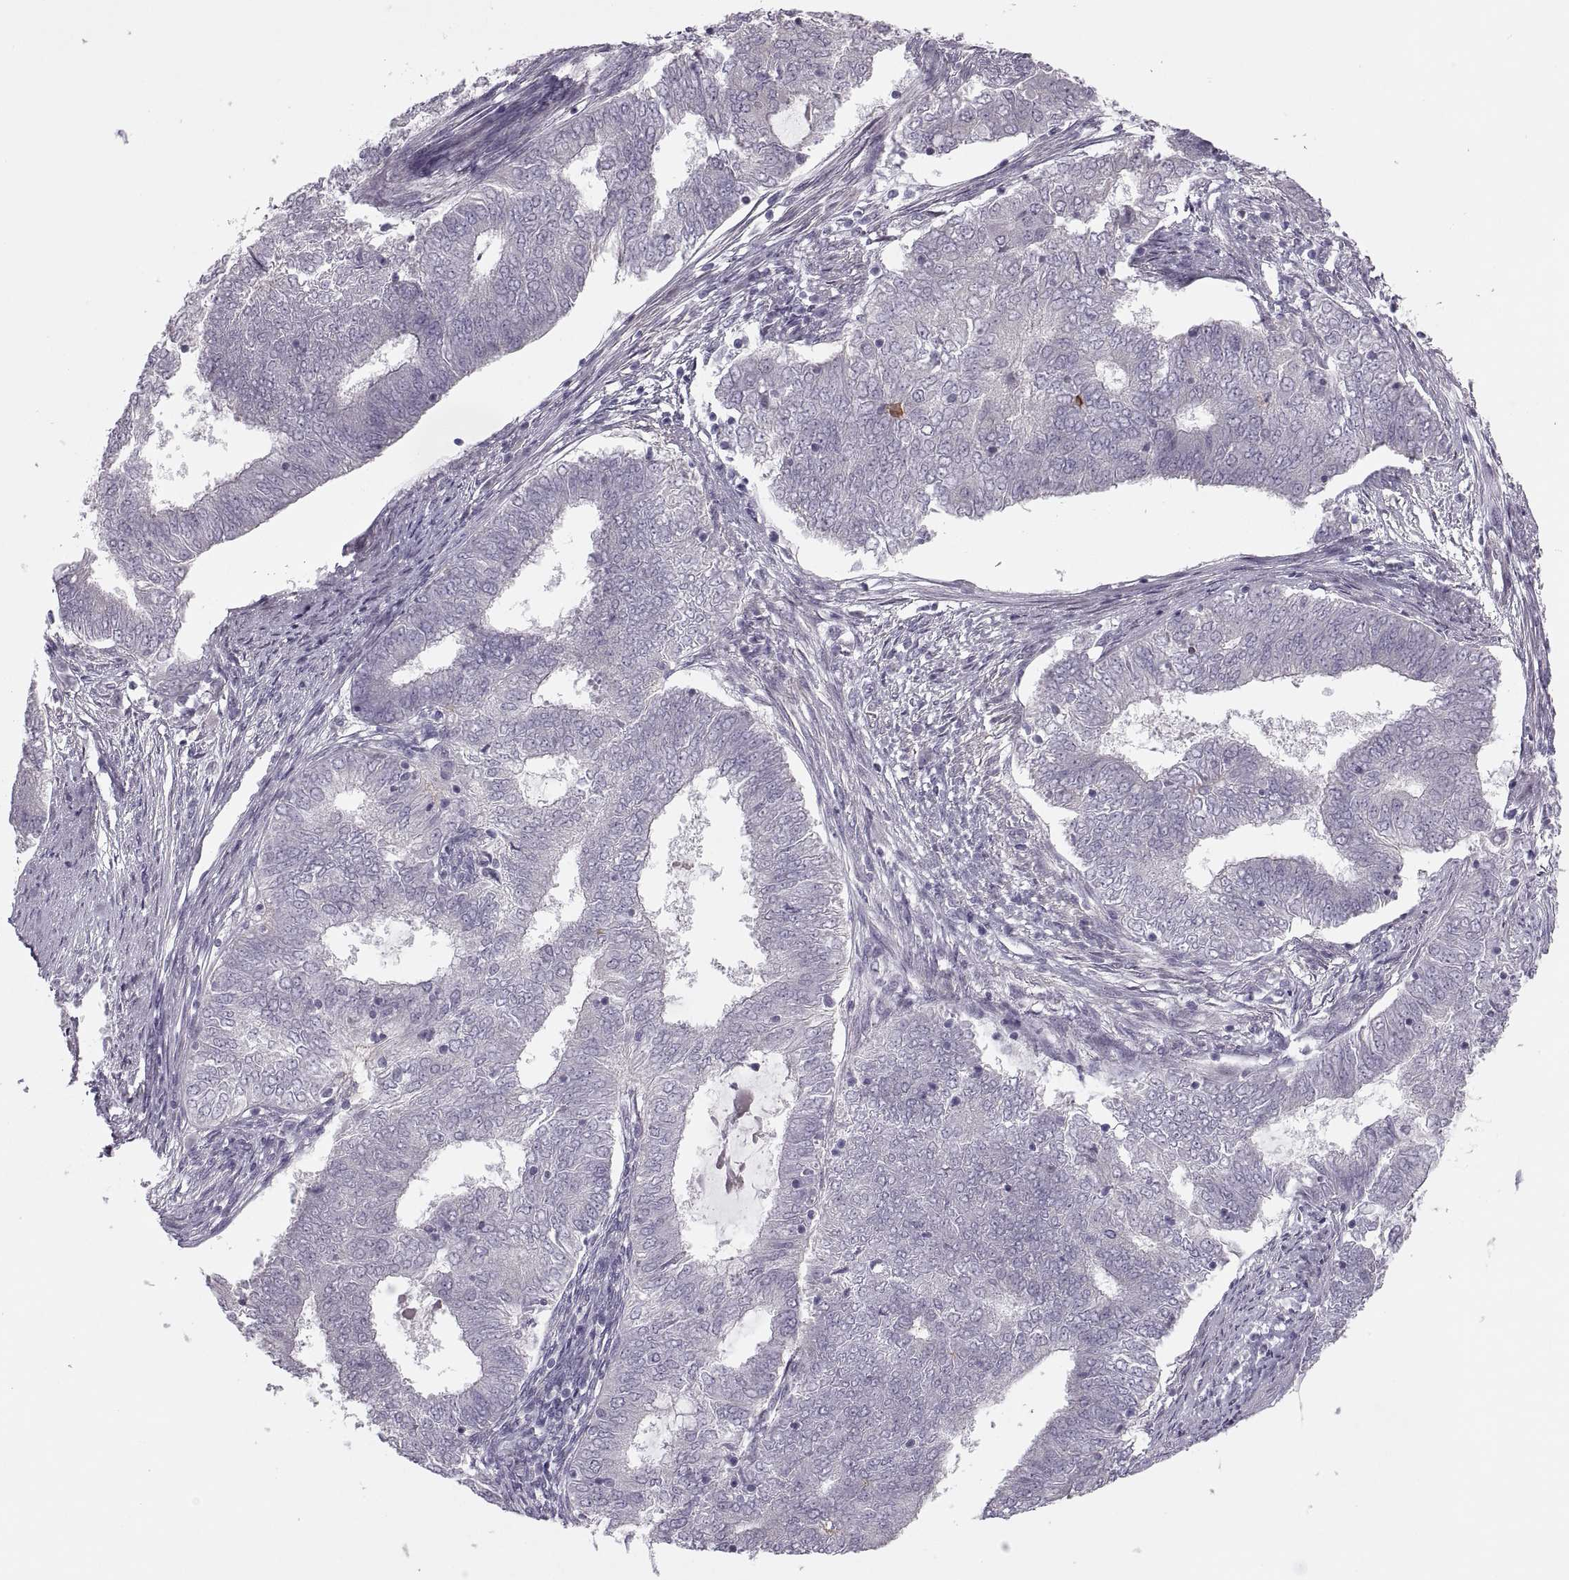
{"staining": {"intensity": "negative", "quantity": "none", "location": "none"}, "tissue": "endometrial cancer", "cell_type": "Tumor cells", "image_type": "cancer", "snomed": [{"axis": "morphology", "description": "Adenocarcinoma, NOS"}, {"axis": "topography", "description": "Endometrium"}], "caption": "Tumor cells are negative for protein expression in human endometrial adenocarcinoma.", "gene": "RIPK4", "patient": {"sex": "female", "age": 62}}